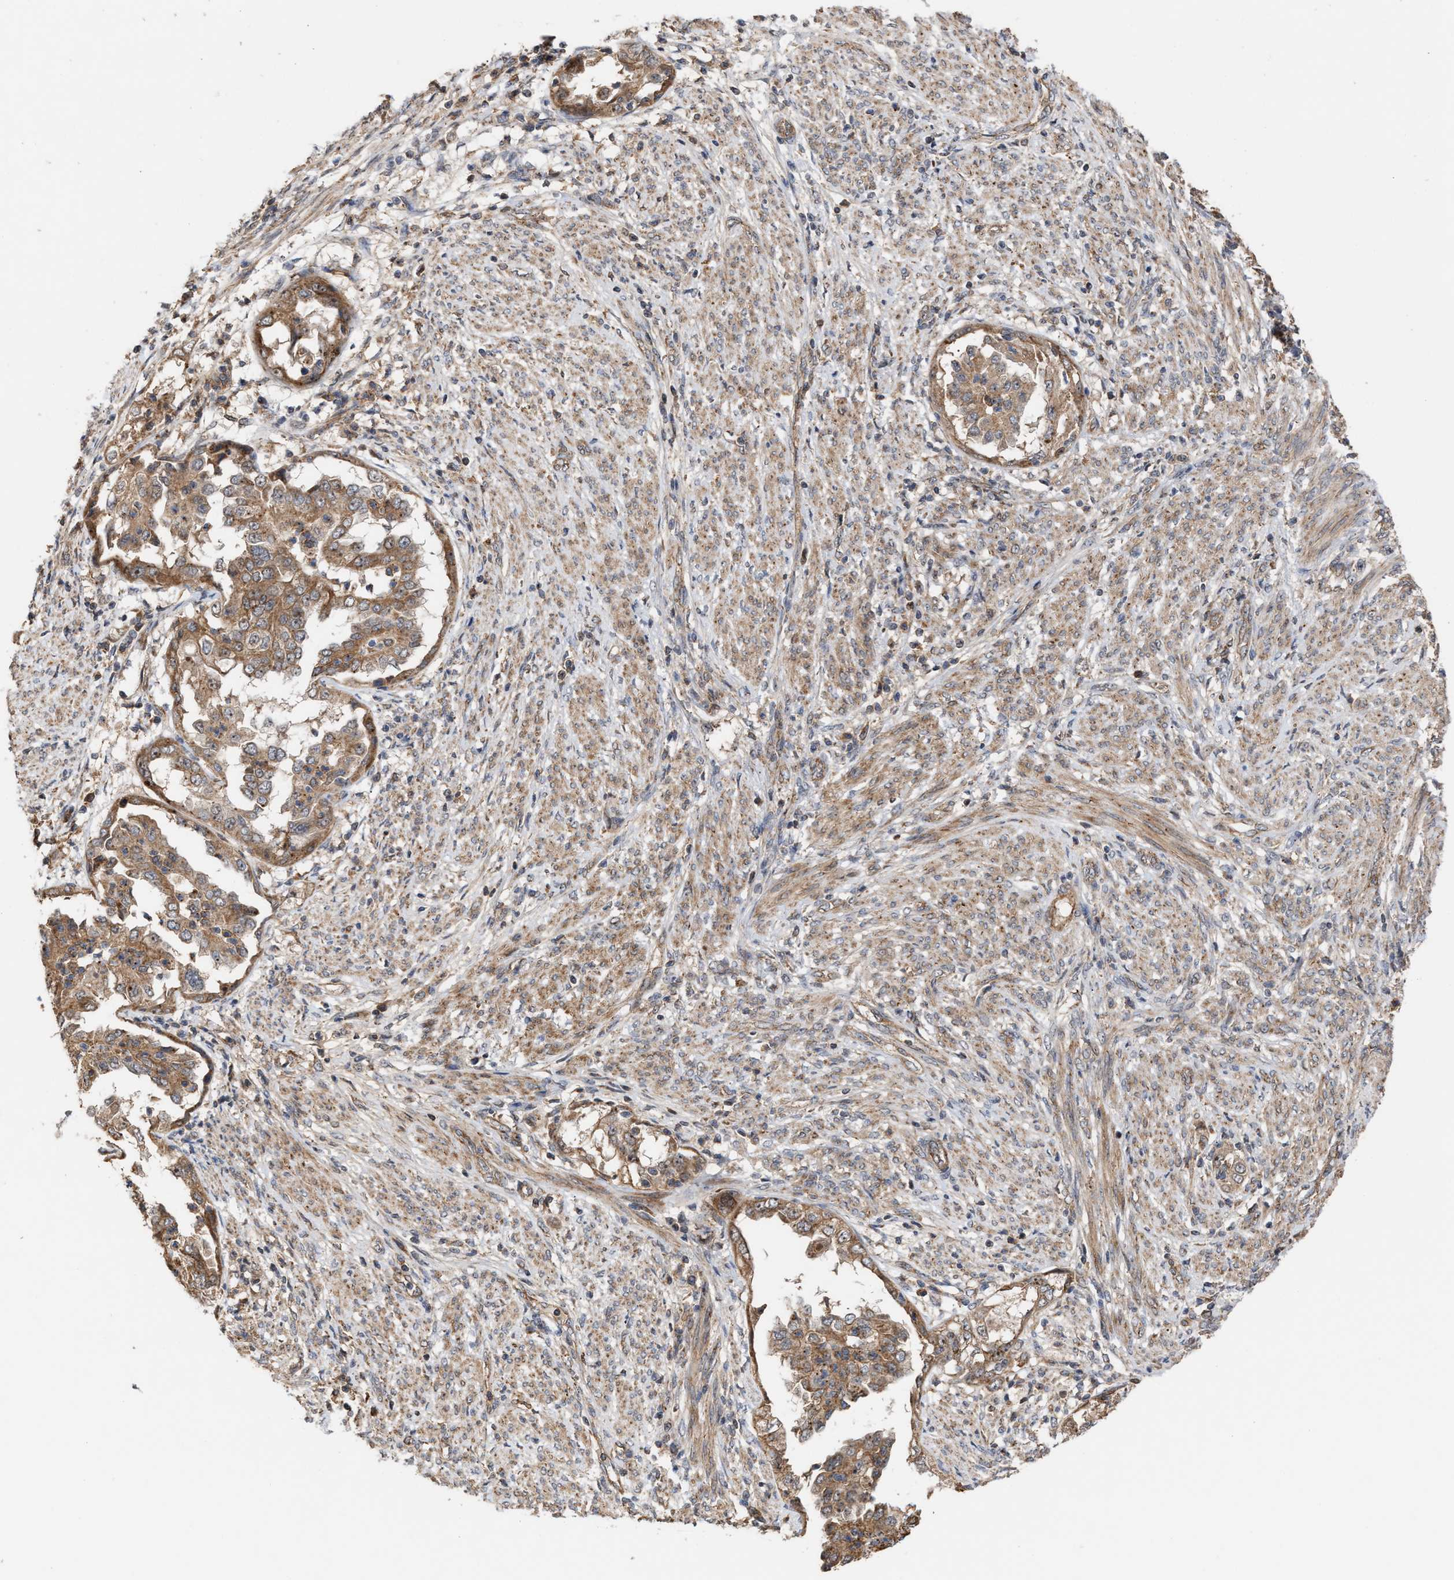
{"staining": {"intensity": "moderate", "quantity": ">75%", "location": "cytoplasmic/membranous,nuclear"}, "tissue": "endometrial cancer", "cell_type": "Tumor cells", "image_type": "cancer", "snomed": [{"axis": "morphology", "description": "Adenocarcinoma, NOS"}, {"axis": "topography", "description": "Endometrium"}], "caption": "An immunohistochemistry micrograph of neoplastic tissue is shown. Protein staining in brown labels moderate cytoplasmic/membranous and nuclear positivity in adenocarcinoma (endometrial) within tumor cells.", "gene": "EXOSC2", "patient": {"sex": "female", "age": 85}}